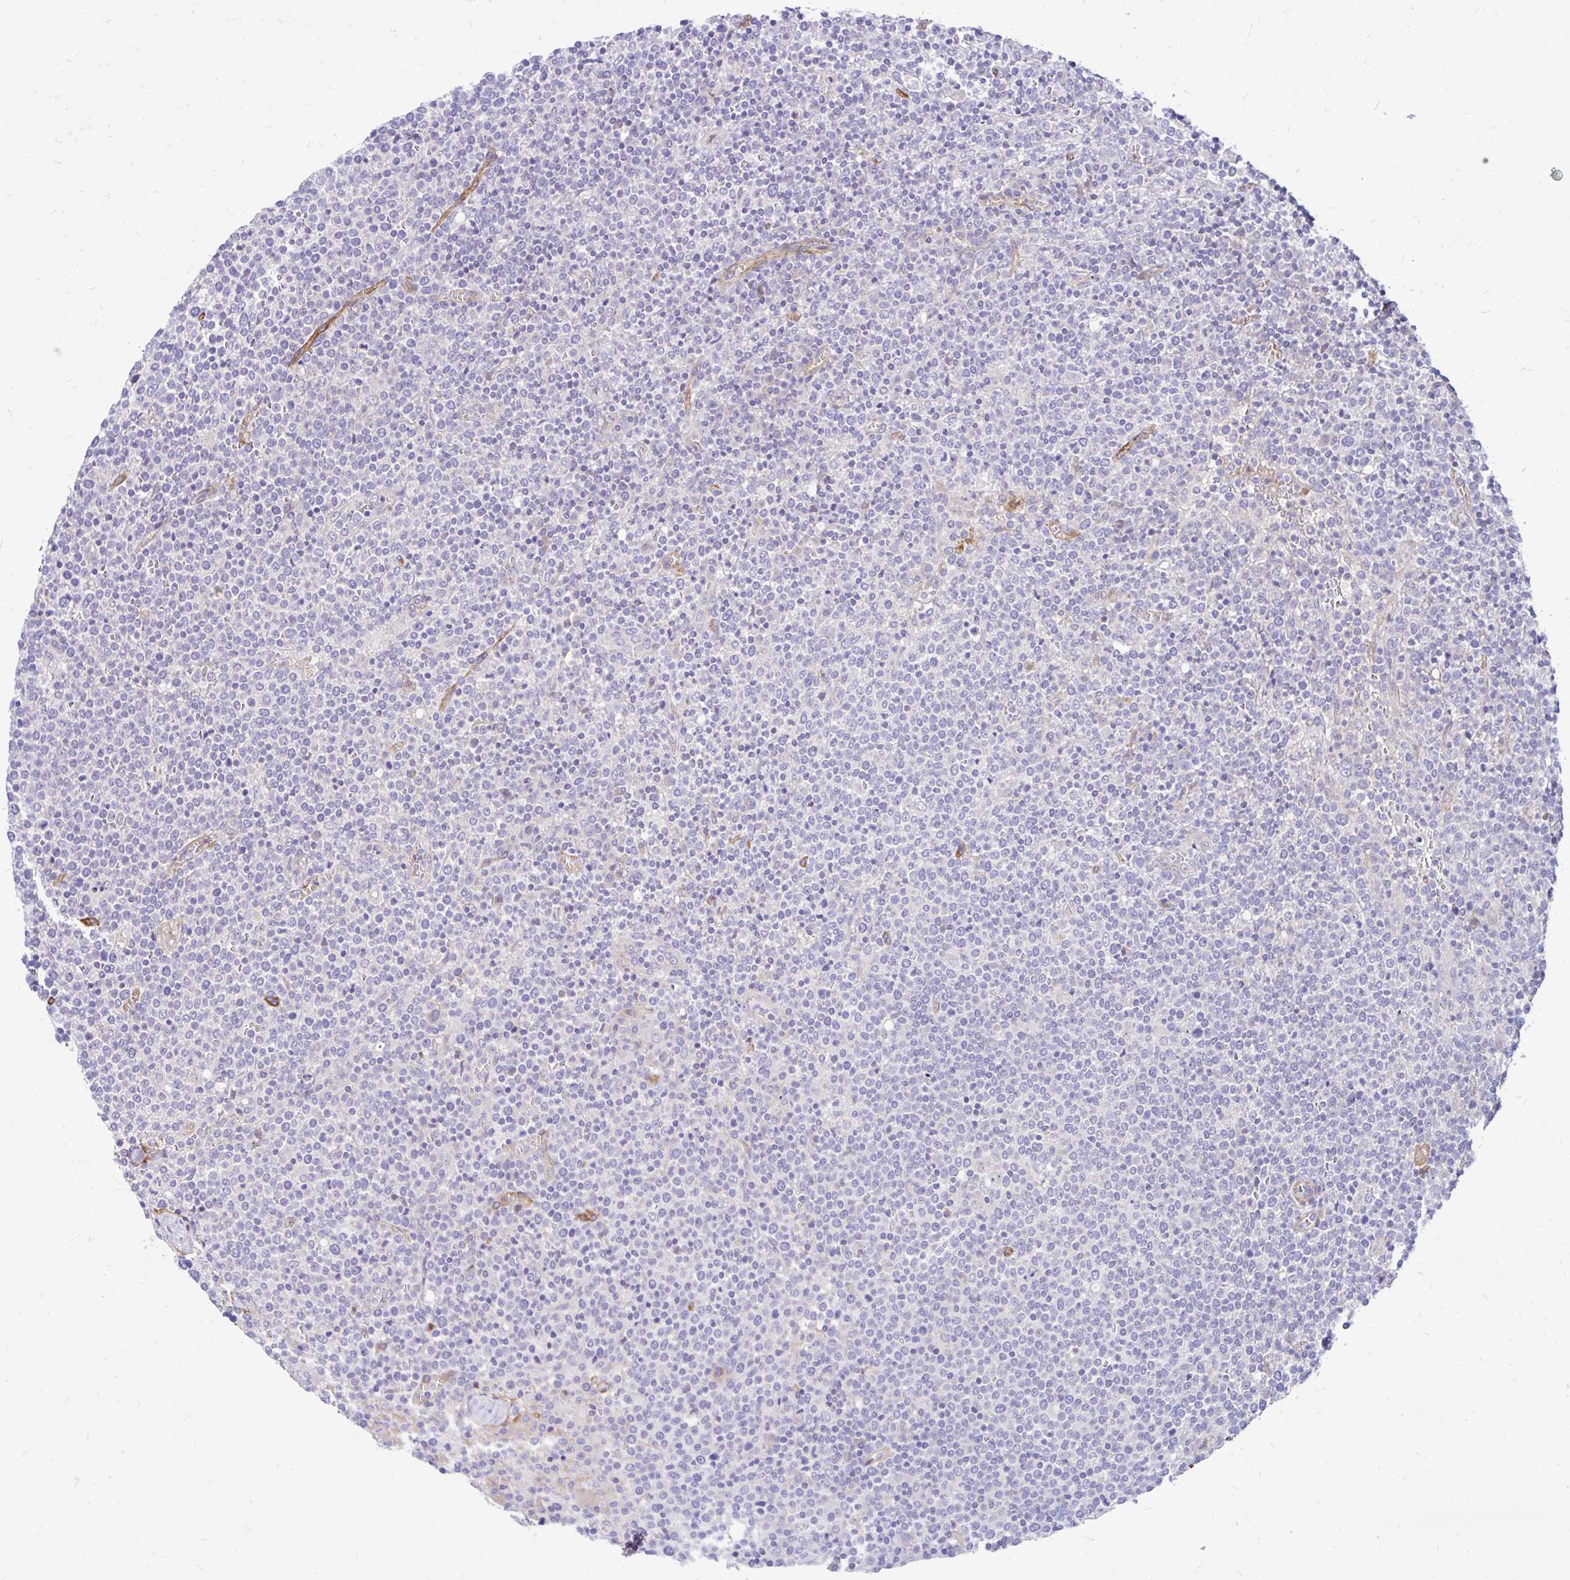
{"staining": {"intensity": "negative", "quantity": "none", "location": "none"}, "tissue": "lymphoma", "cell_type": "Tumor cells", "image_type": "cancer", "snomed": [{"axis": "morphology", "description": "Malignant lymphoma, non-Hodgkin's type, High grade"}, {"axis": "topography", "description": "Lymph node"}], "caption": "High magnification brightfield microscopy of malignant lymphoma, non-Hodgkin's type (high-grade) stained with DAB (3,3'-diaminobenzidine) (brown) and counterstained with hematoxylin (blue): tumor cells show no significant expression.", "gene": "ESPNL", "patient": {"sex": "male", "age": 61}}